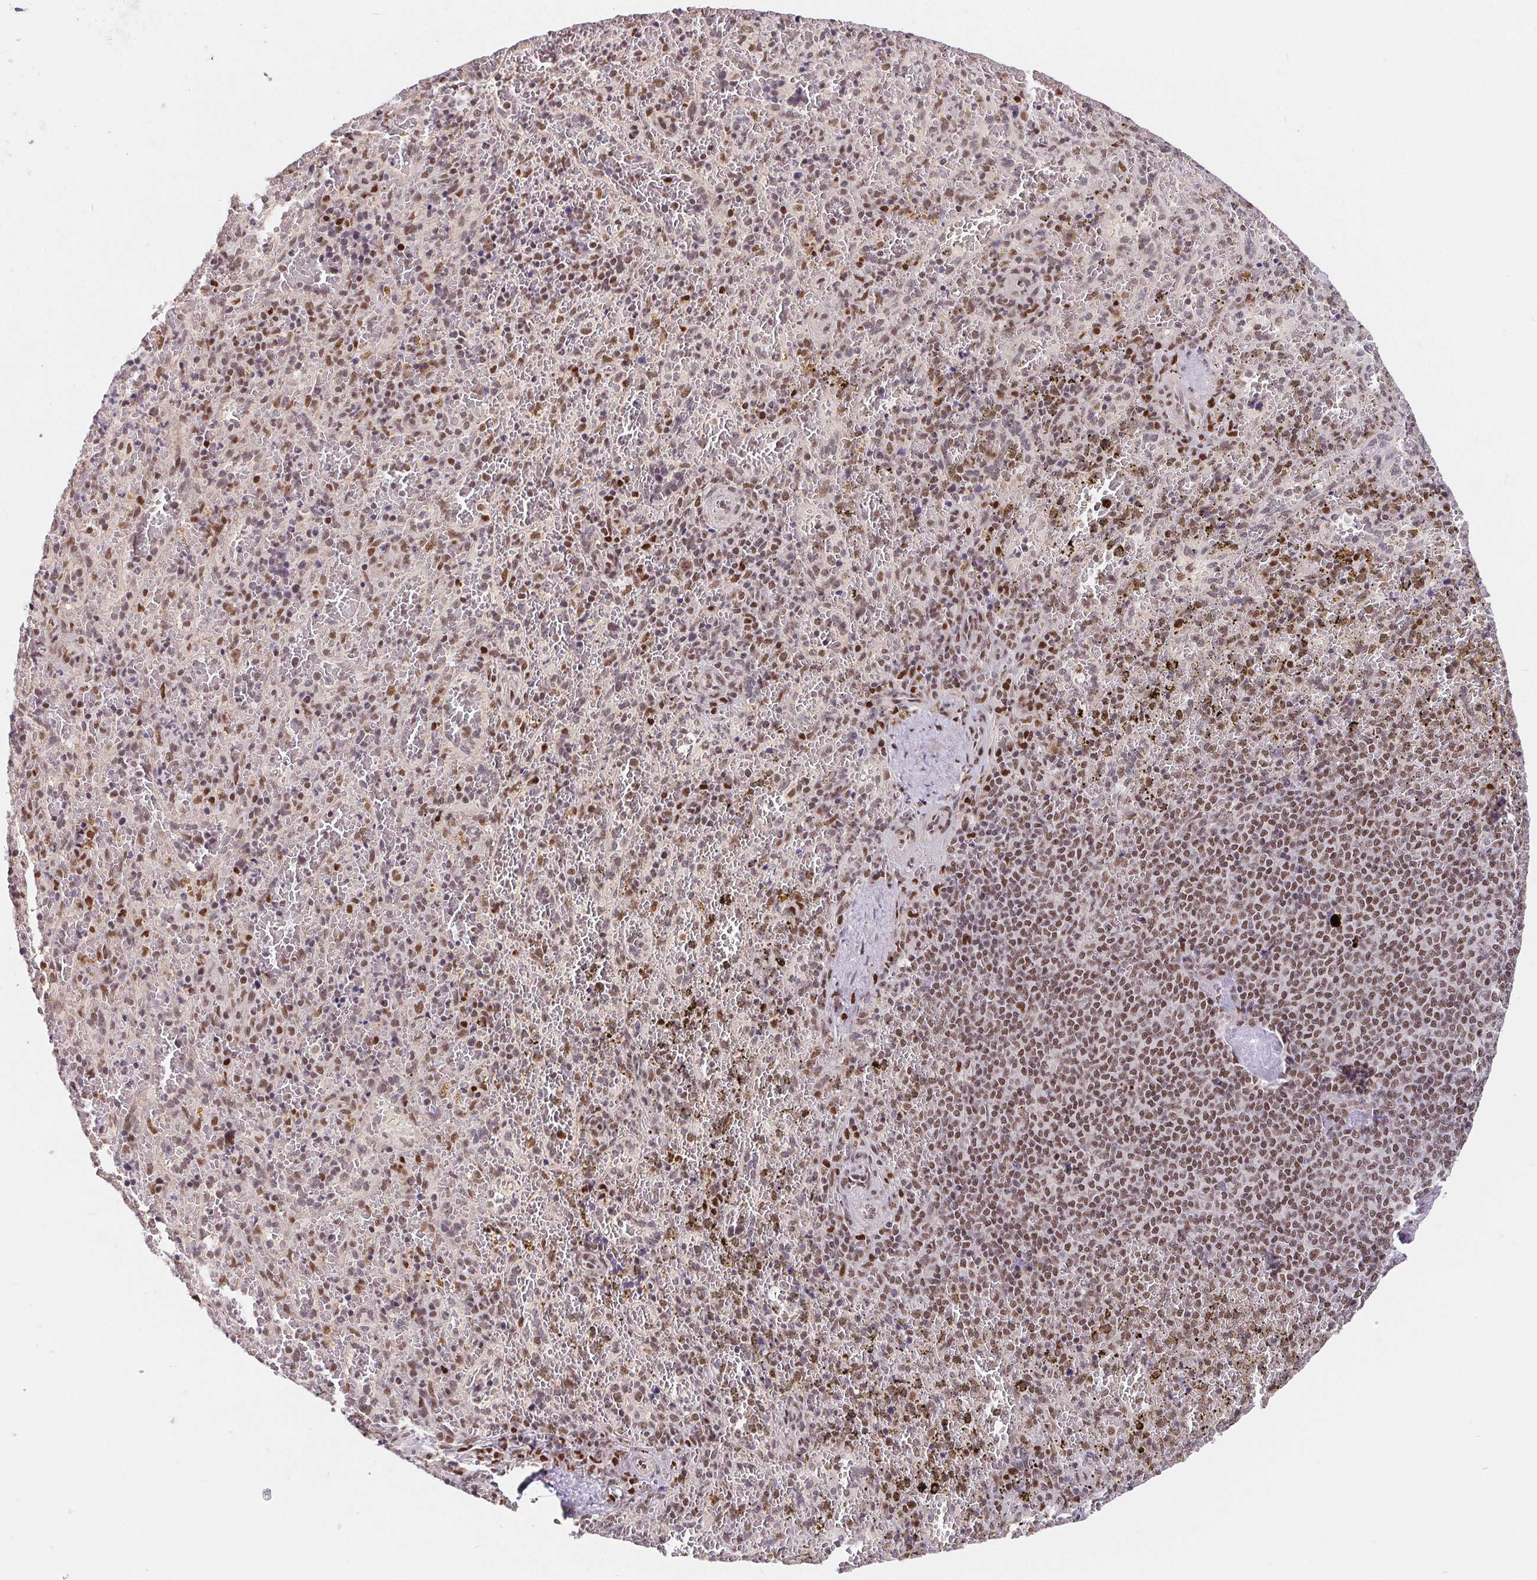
{"staining": {"intensity": "moderate", "quantity": "25%-75%", "location": "nuclear"}, "tissue": "spleen", "cell_type": "Cells in red pulp", "image_type": "normal", "snomed": [{"axis": "morphology", "description": "Normal tissue, NOS"}, {"axis": "topography", "description": "Spleen"}], "caption": "The image shows staining of unremarkable spleen, revealing moderate nuclear protein positivity (brown color) within cells in red pulp.", "gene": "POU2F1", "patient": {"sex": "female", "age": 50}}